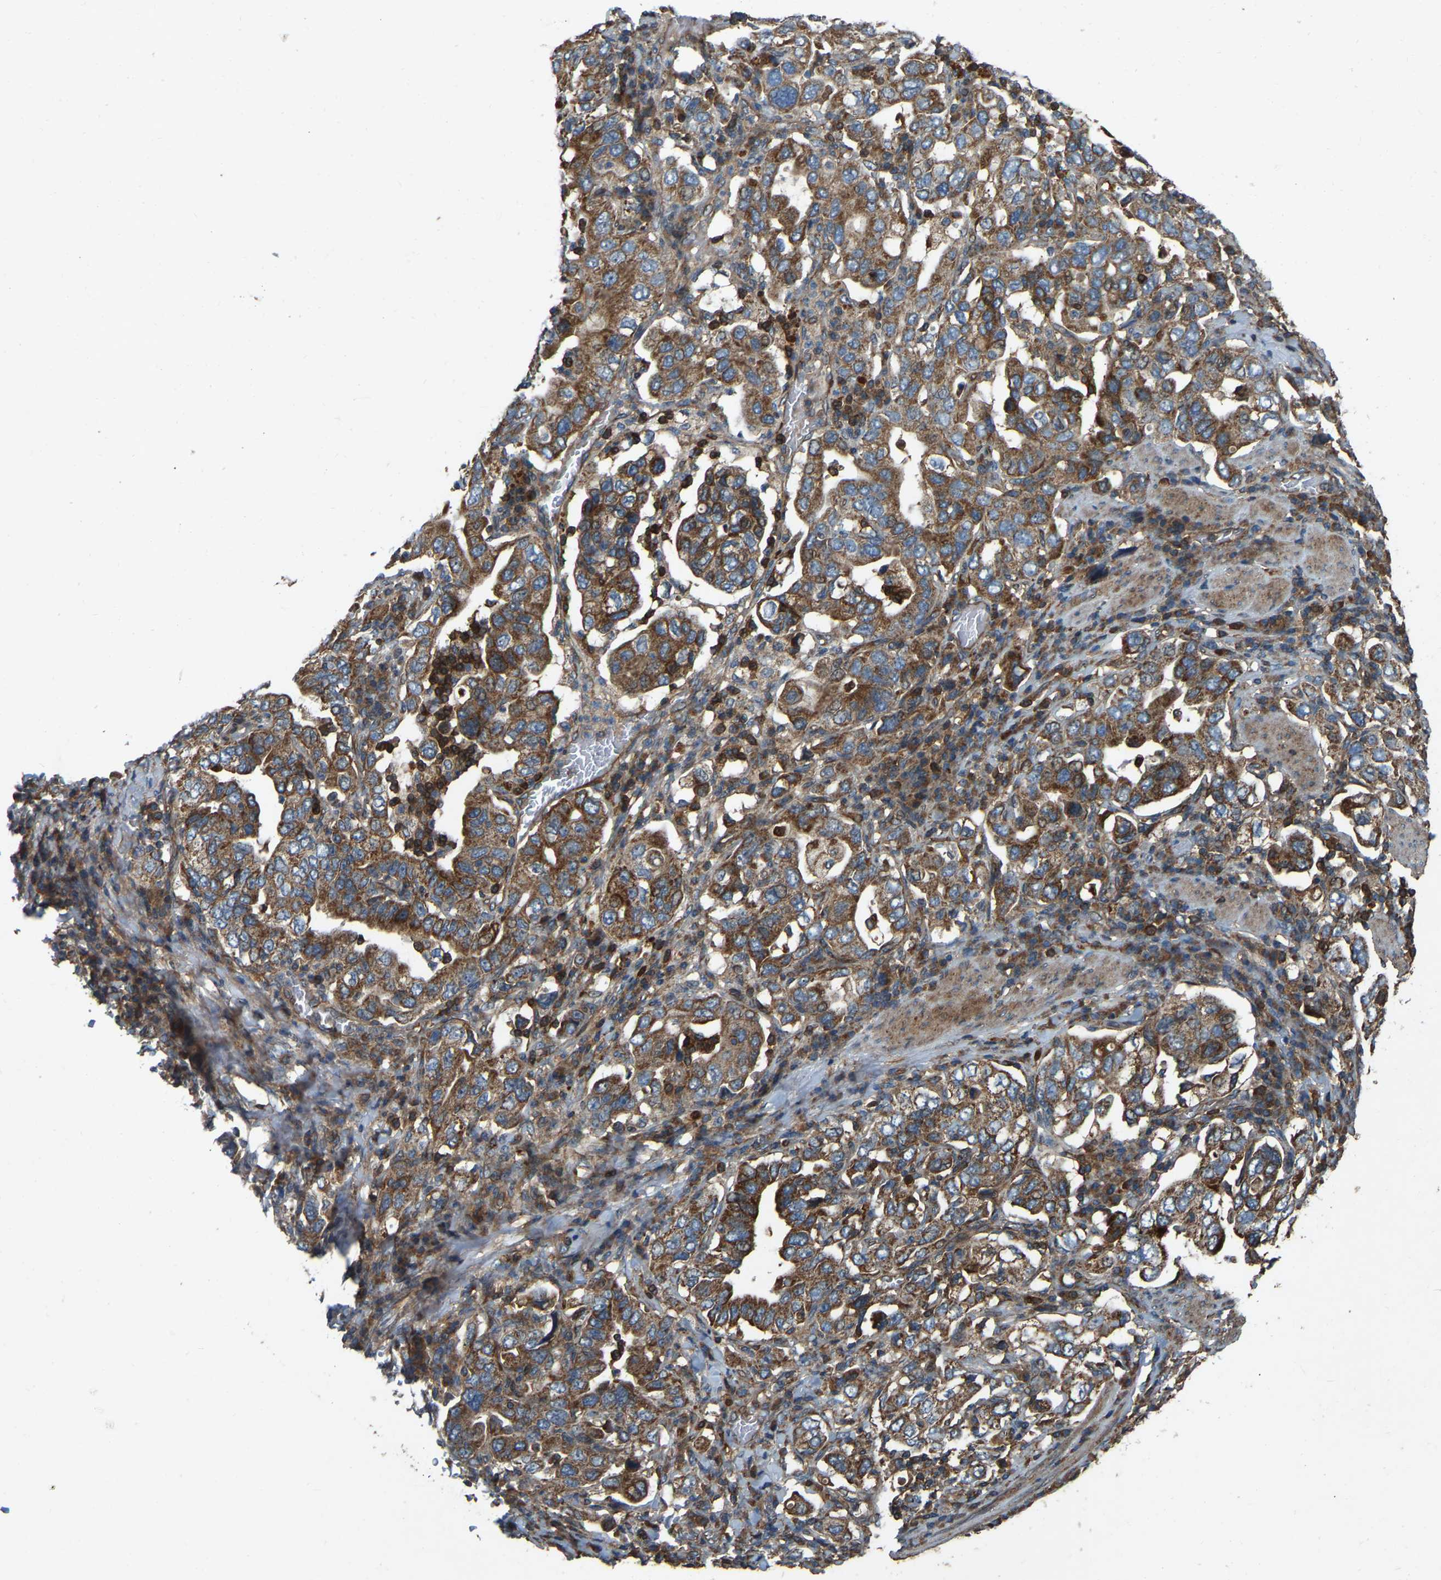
{"staining": {"intensity": "moderate", "quantity": ">75%", "location": "cytoplasmic/membranous"}, "tissue": "stomach cancer", "cell_type": "Tumor cells", "image_type": "cancer", "snomed": [{"axis": "morphology", "description": "Adenocarcinoma, NOS"}, {"axis": "topography", "description": "Stomach, upper"}], "caption": "Adenocarcinoma (stomach) stained with IHC shows moderate cytoplasmic/membranous expression in about >75% of tumor cells.", "gene": "SAMD9L", "patient": {"sex": "male", "age": 62}}